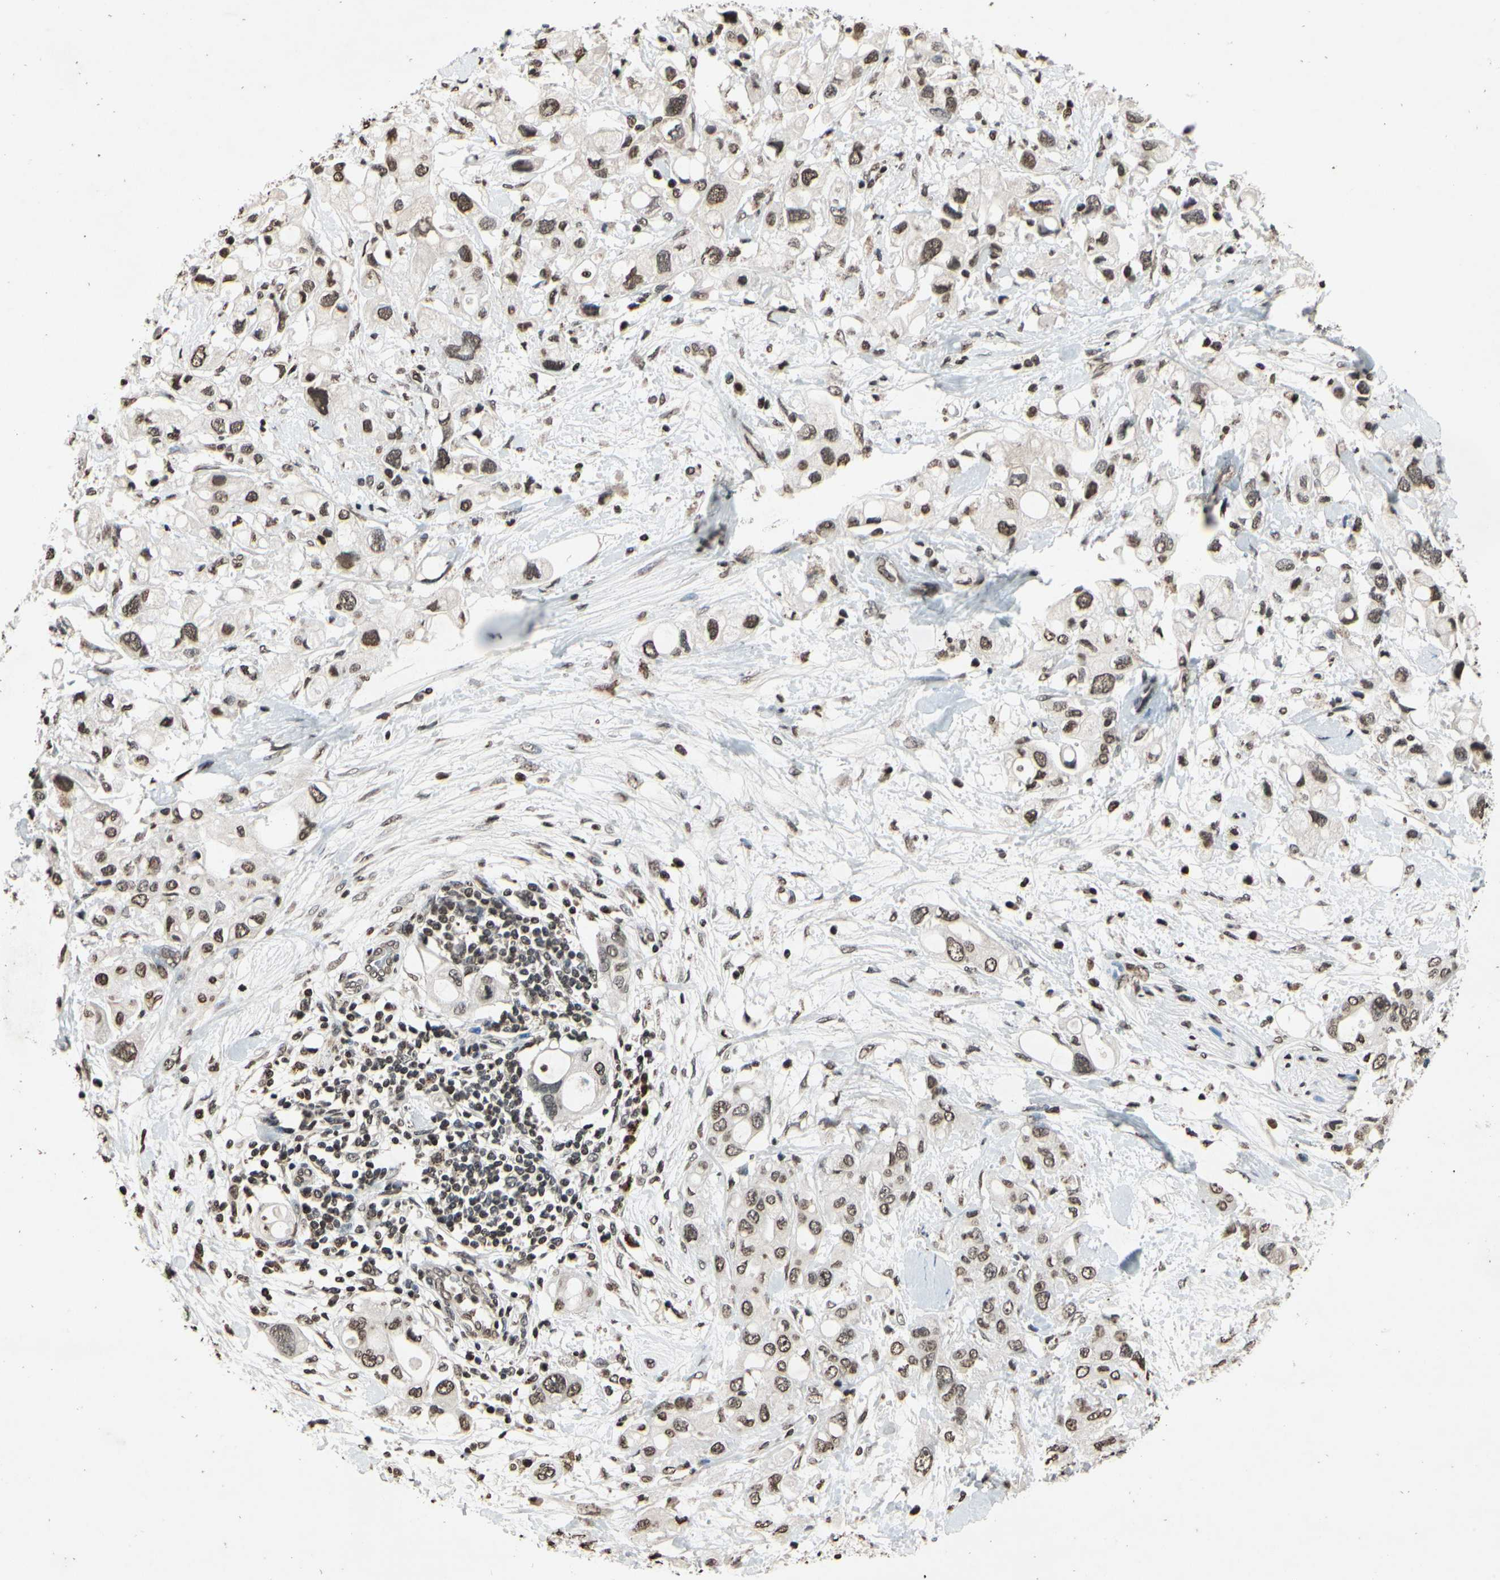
{"staining": {"intensity": "moderate", "quantity": ">75%", "location": "nuclear"}, "tissue": "pancreatic cancer", "cell_type": "Tumor cells", "image_type": "cancer", "snomed": [{"axis": "morphology", "description": "Adenocarcinoma, NOS"}, {"axis": "topography", "description": "Pancreas"}], "caption": "Protein expression analysis of pancreatic cancer (adenocarcinoma) shows moderate nuclear positivity in about >75% of tumor cells. Nuclei are stained in blue.", "gene": "HIPK2", "patient": {"sex": "female", "age": 56}}